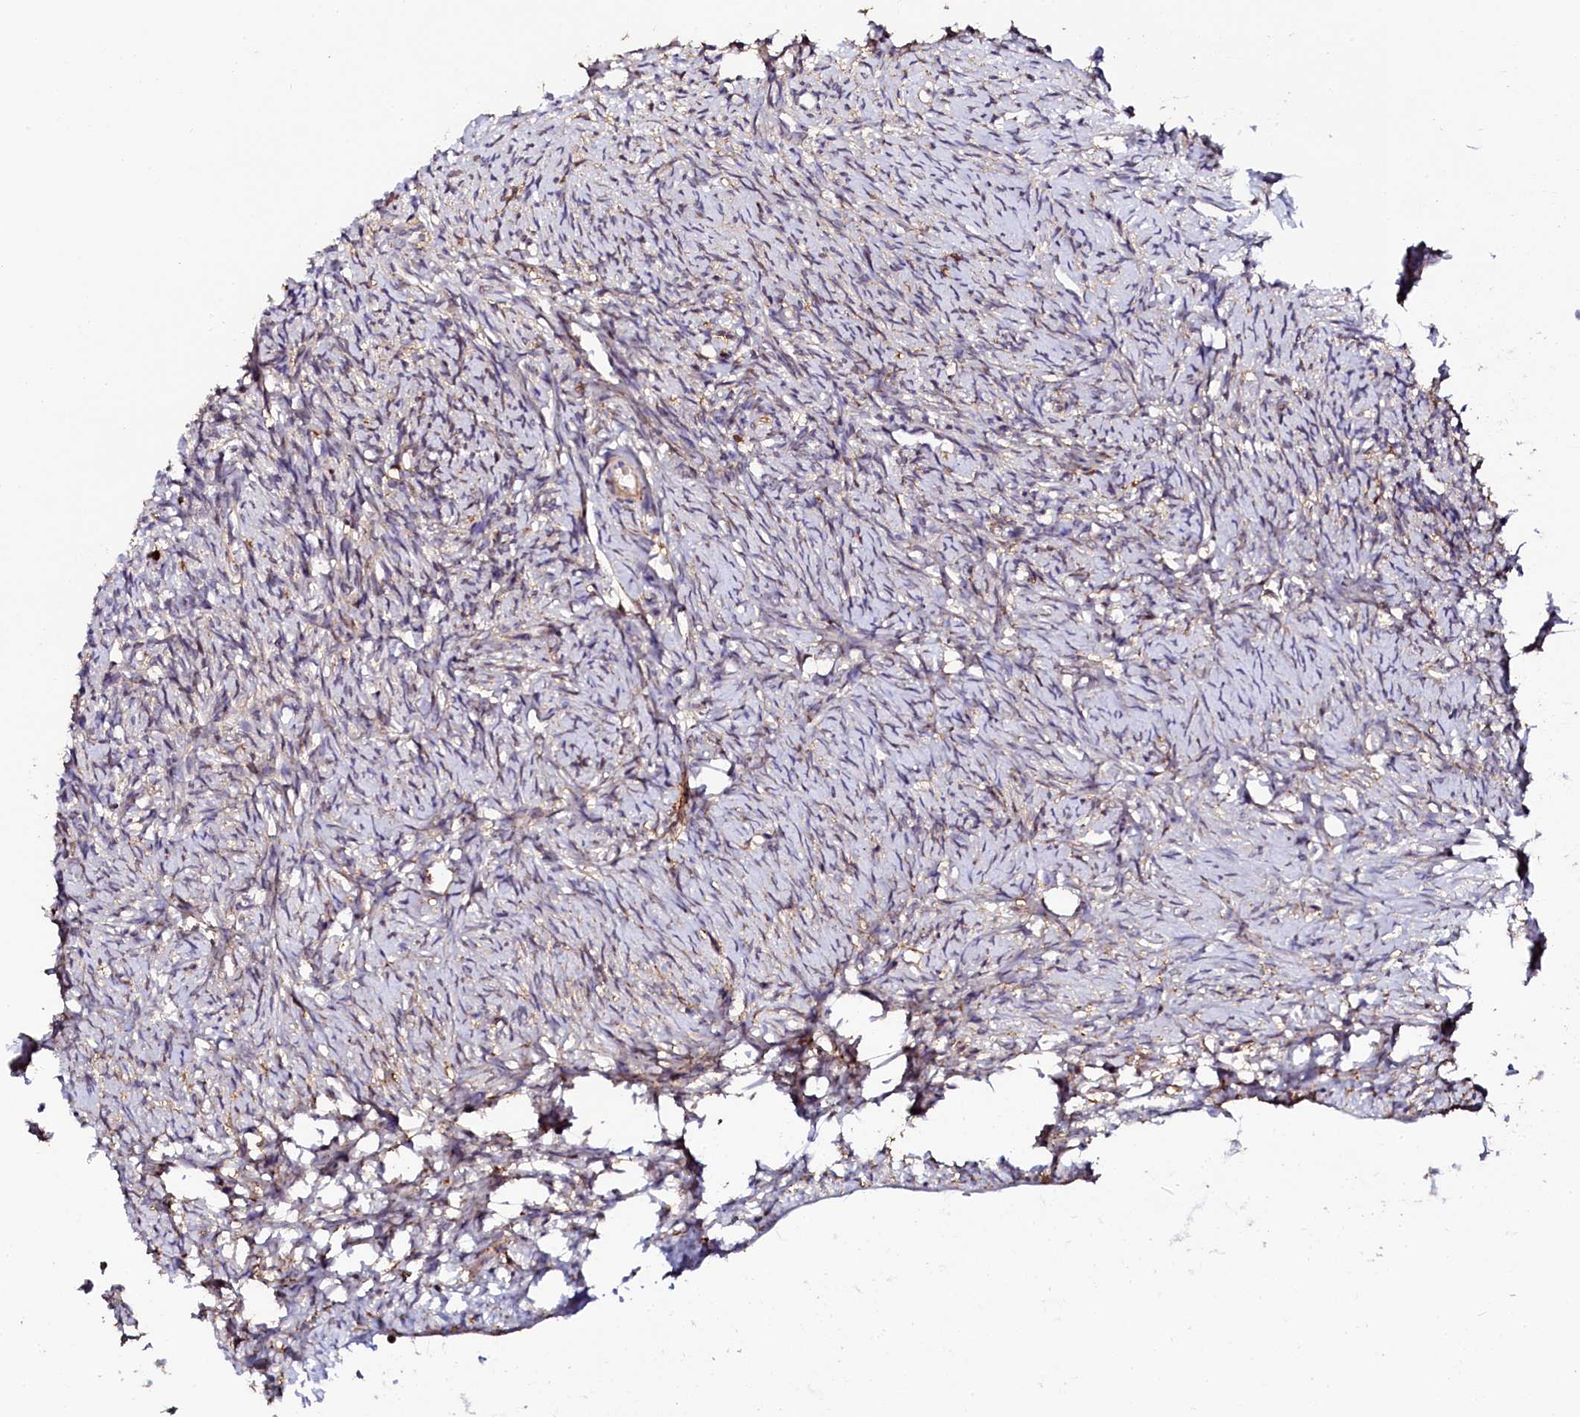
{"staining": {"intensity": "strong", "quantity": "<25%", "location": "cytoplasmic/membranous"}, "tissue": "ovary", "cell_type": "Ovarian stroma cells", "image_type": "normal", "snomed": [{"axis": "morphology", "description": "Normal tissue, NOS"}, {"axis": "topography", "description": "Ovary"}], "caption": "A brown stain labels strong cytoplasmic/membranous expression of a protein in ovarian stroma cells of normal human ovary.", "gene": "AAAS", "patient": {"sex": "female", "age": 51}}